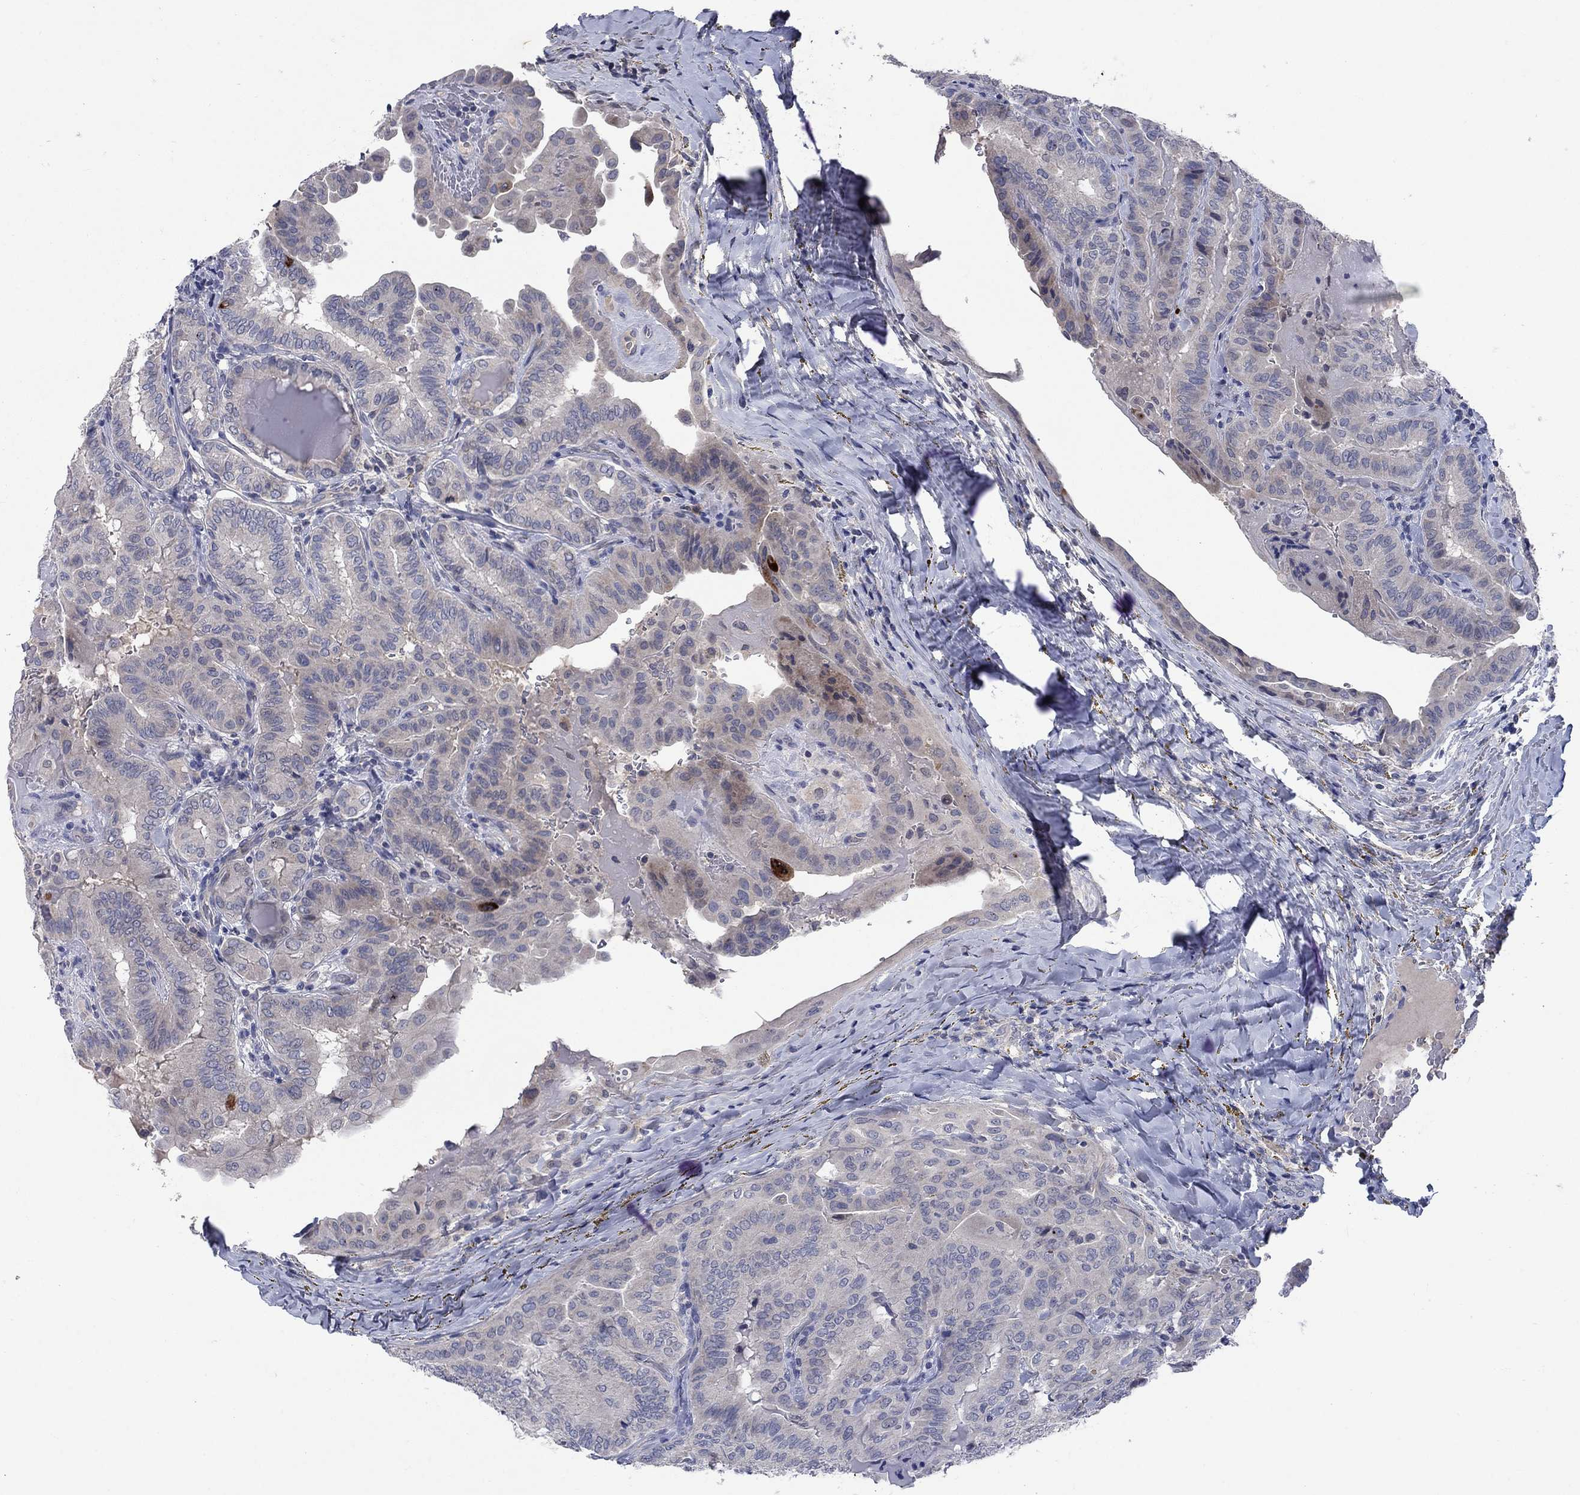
{"staining": {"intensity": "negative", "quantity": "none", "location": "none"}, "tissue": "thyroid cancer", "cell_type": "Tumor cells", "image_type": "cancer", "snomed": [{"axis": "morphology", "description": "Papillary adenocarcinoma, NOS"}, {"axis": "topography", "description": "Thyroid gland"}], "caption": "A histopathology image of papillary adenocarcinoma (thyroid) stained for a protein shows no brown staining in tumor cells.", "gene": "CACNA1A", "patient": {"sex": "female", "age": 68}}